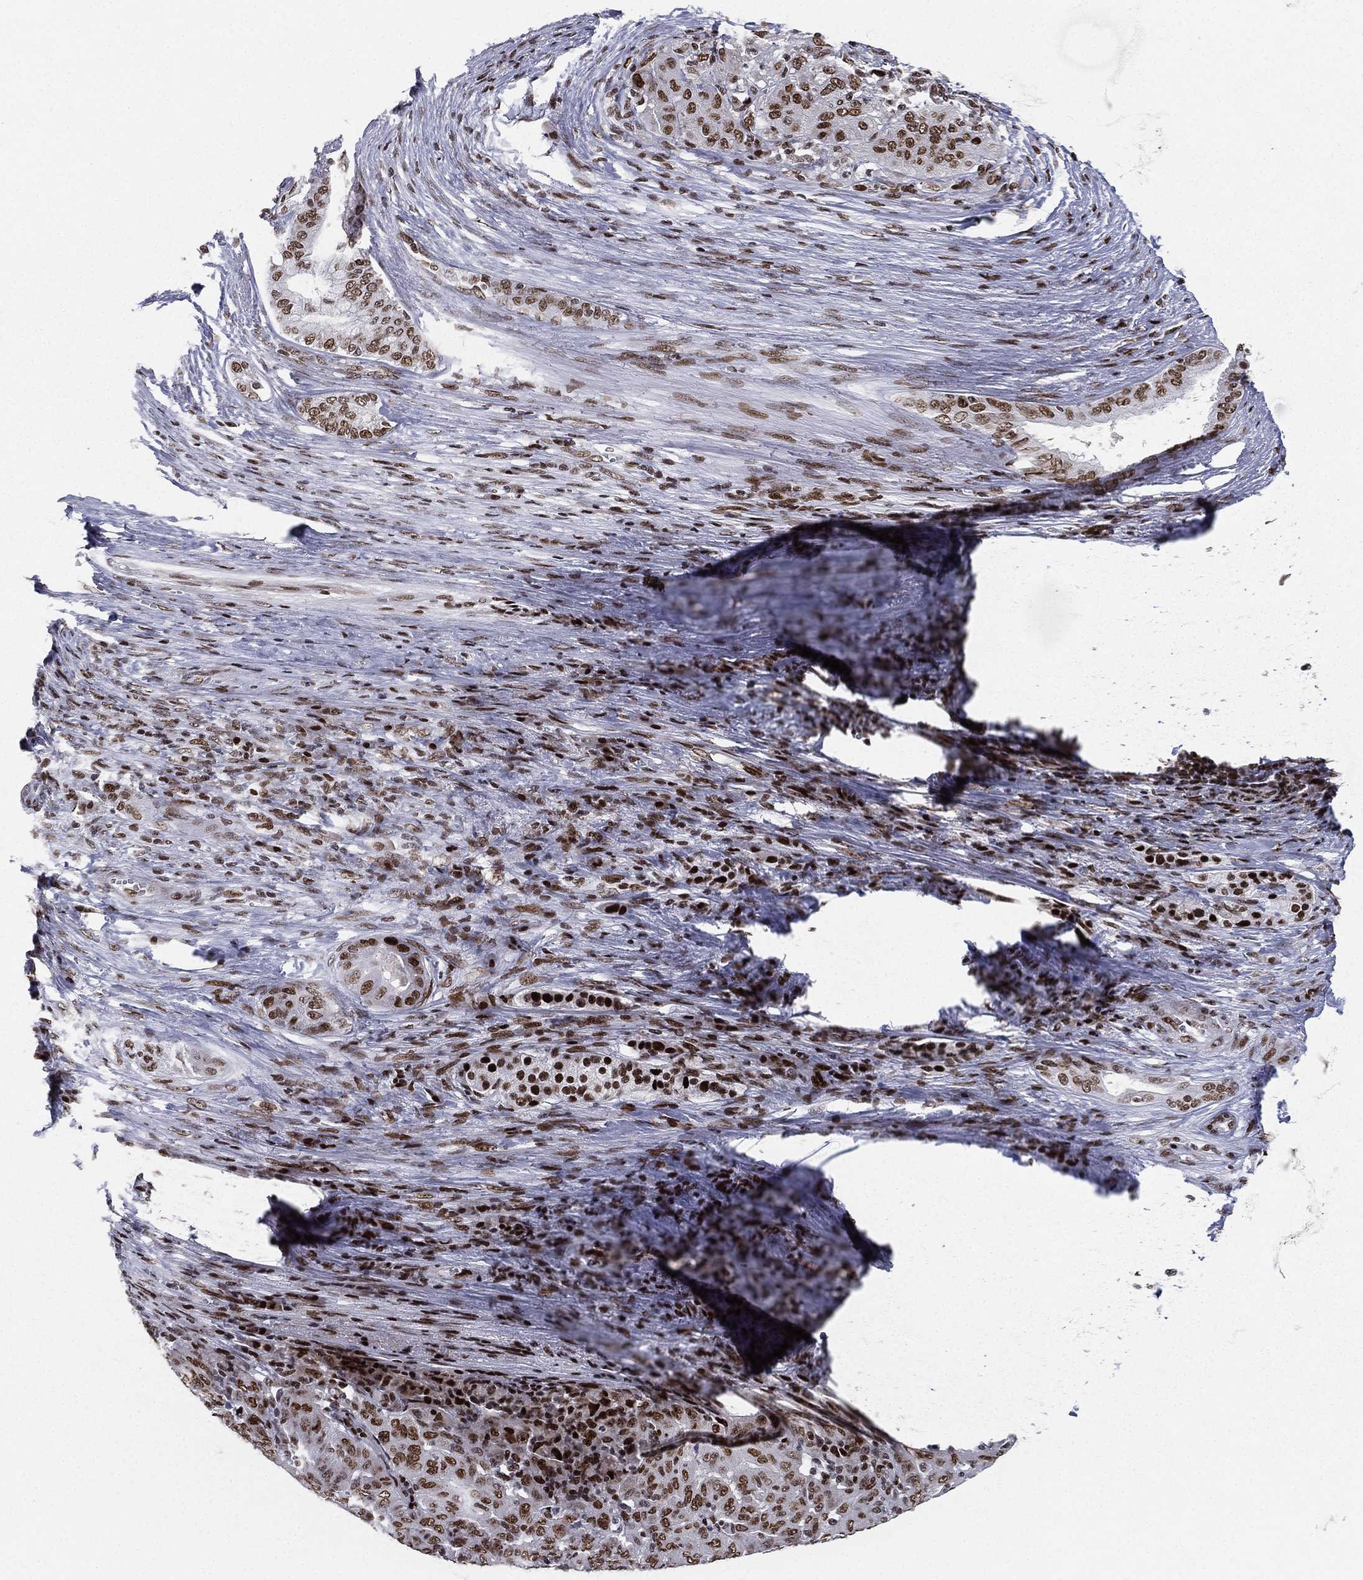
{"staining": {"intensity": "strong", "quantity": ">75%", "location": "nuclear"}, "tissue": "pancreatic cancer", "cell_type": "Tumor cells", "image_type": "cancer", "snomed": [{"axis": "morphology", "description": "Adenocarcinoma, NOS"}, {"axis": "topography", "description": "Pancreas"}], "caption": "This histopathology image demonstrates immunohistochemistry (IHC) staining of human pancreatic cancer, with high strong nuclear expression in approximately >75% of tumor cells.", "gene": "RTF1", "patient": {"sex": "male", "age": 63}}